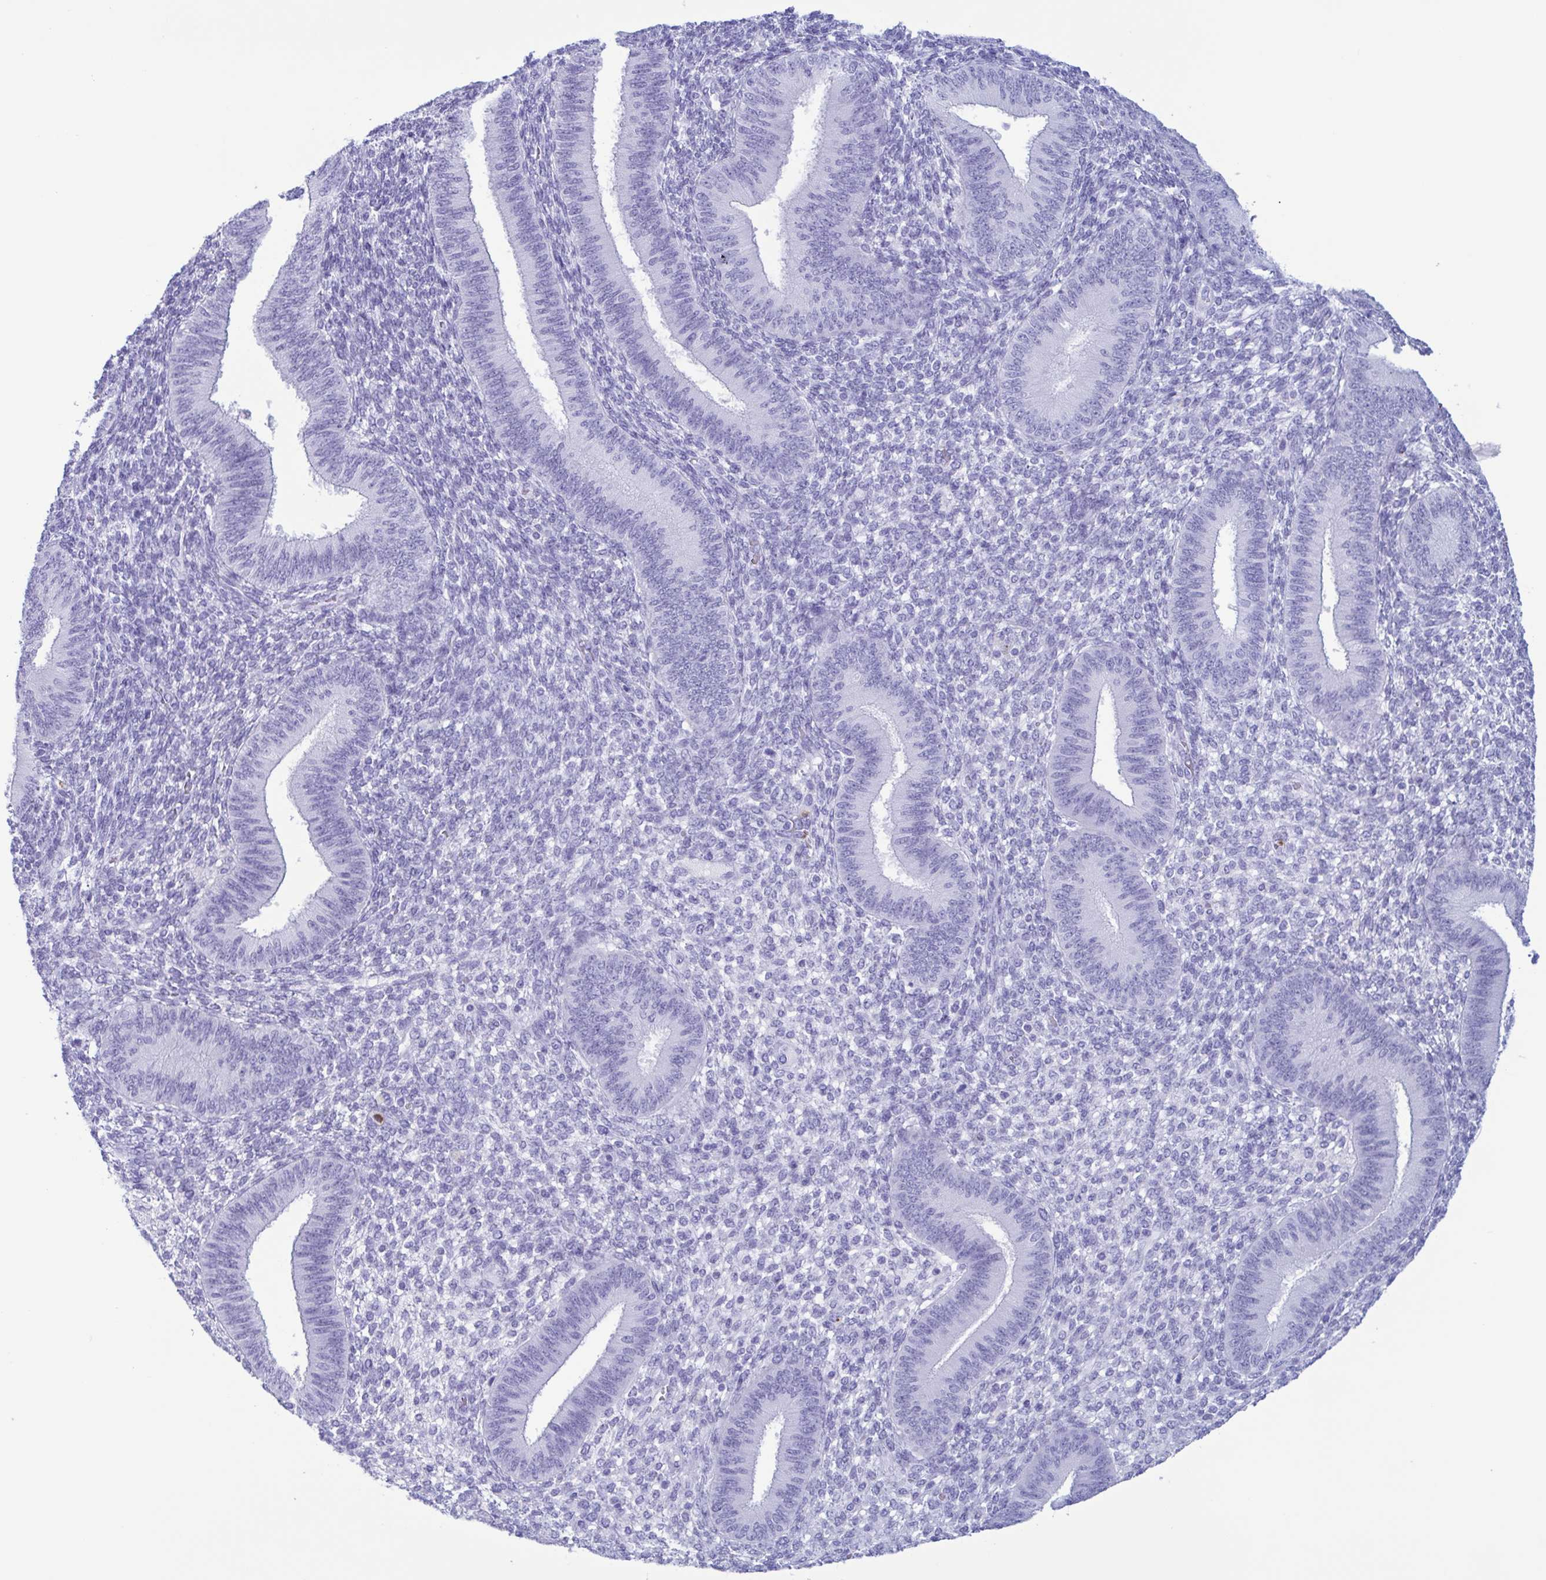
{"staining": {"intensity": "negative", "quantity": "none", "location": "none"}, "tissue": "endometrium", "cell_type": "Cells in endometrial stroma", "image_type": "normal", "snomed": [{"axis": "morphology", "description": "Normal tissue, NOS"}, {"axis": "topography", "description": "Endometrium"}], "caption": "This is an immunohistochemistry histopathology image of benign human endometrium. There is no positivity in cells in endometrial stroma.", "gene": "LTF", "patient": {"sex": "female", "age": 39}}